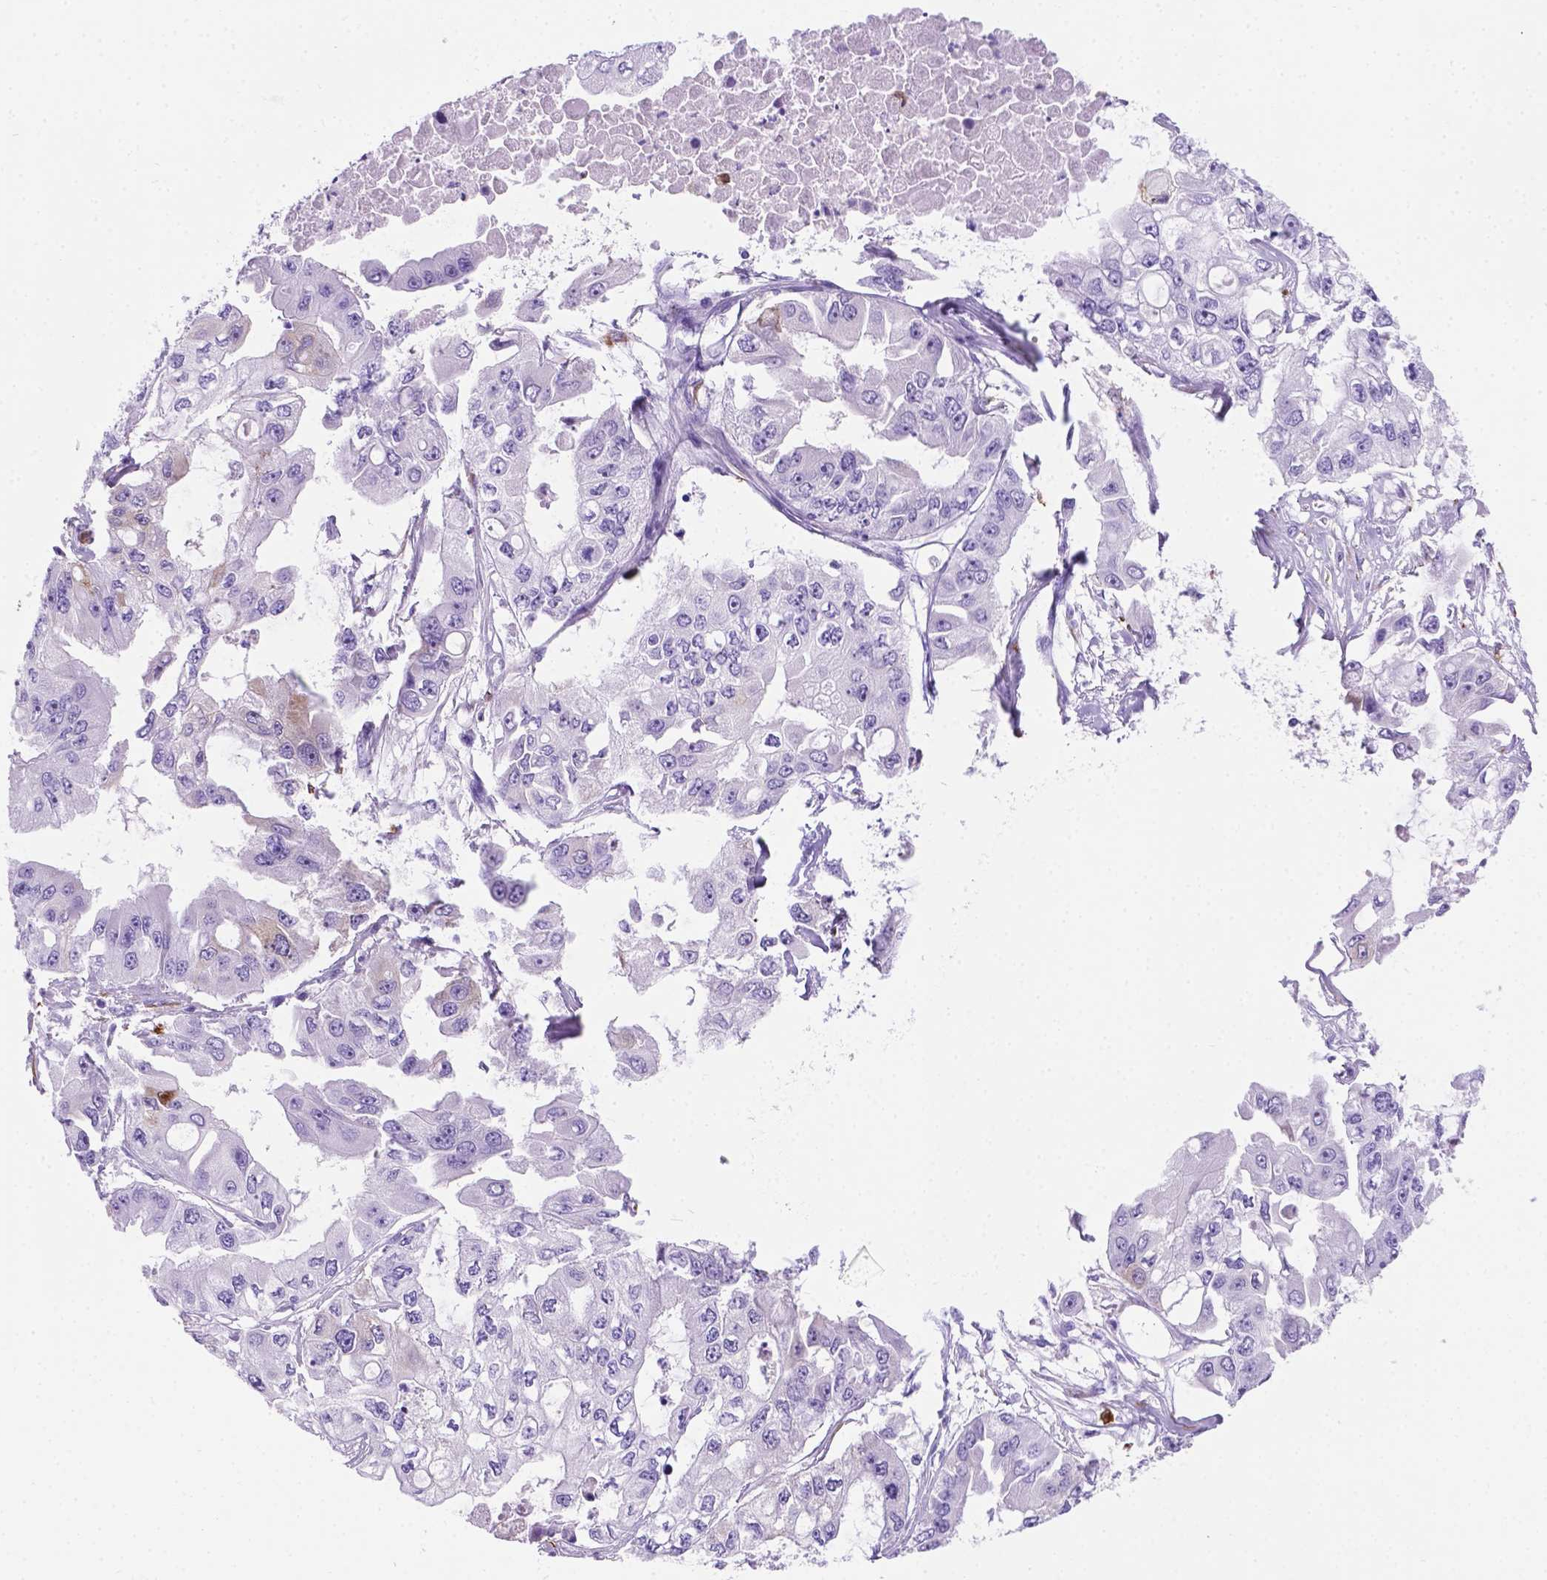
{"staining": {"intensity": "moderate", "quantity": "<25%", "location": "cytoplasmic/membranous"}, "tissue": "ovarian cancer", "cell_type": "Tumor cells", "image_type": "cancer", "snomed": [{"axis": "morphology", "description": "Cystadenocarcinoma, serous, NOS"}, {"axis": "topography", "description": "Ovary"}], "caption": "Moderate cytoplasmic/membranous staining for a protein is appreciated in about <25% of tumor cells of serous cystadenocarcinoma (ovarian) using immunohistochemistry.", "gene": "MACF1", "patient": {"sex": "female", "age": 56}}